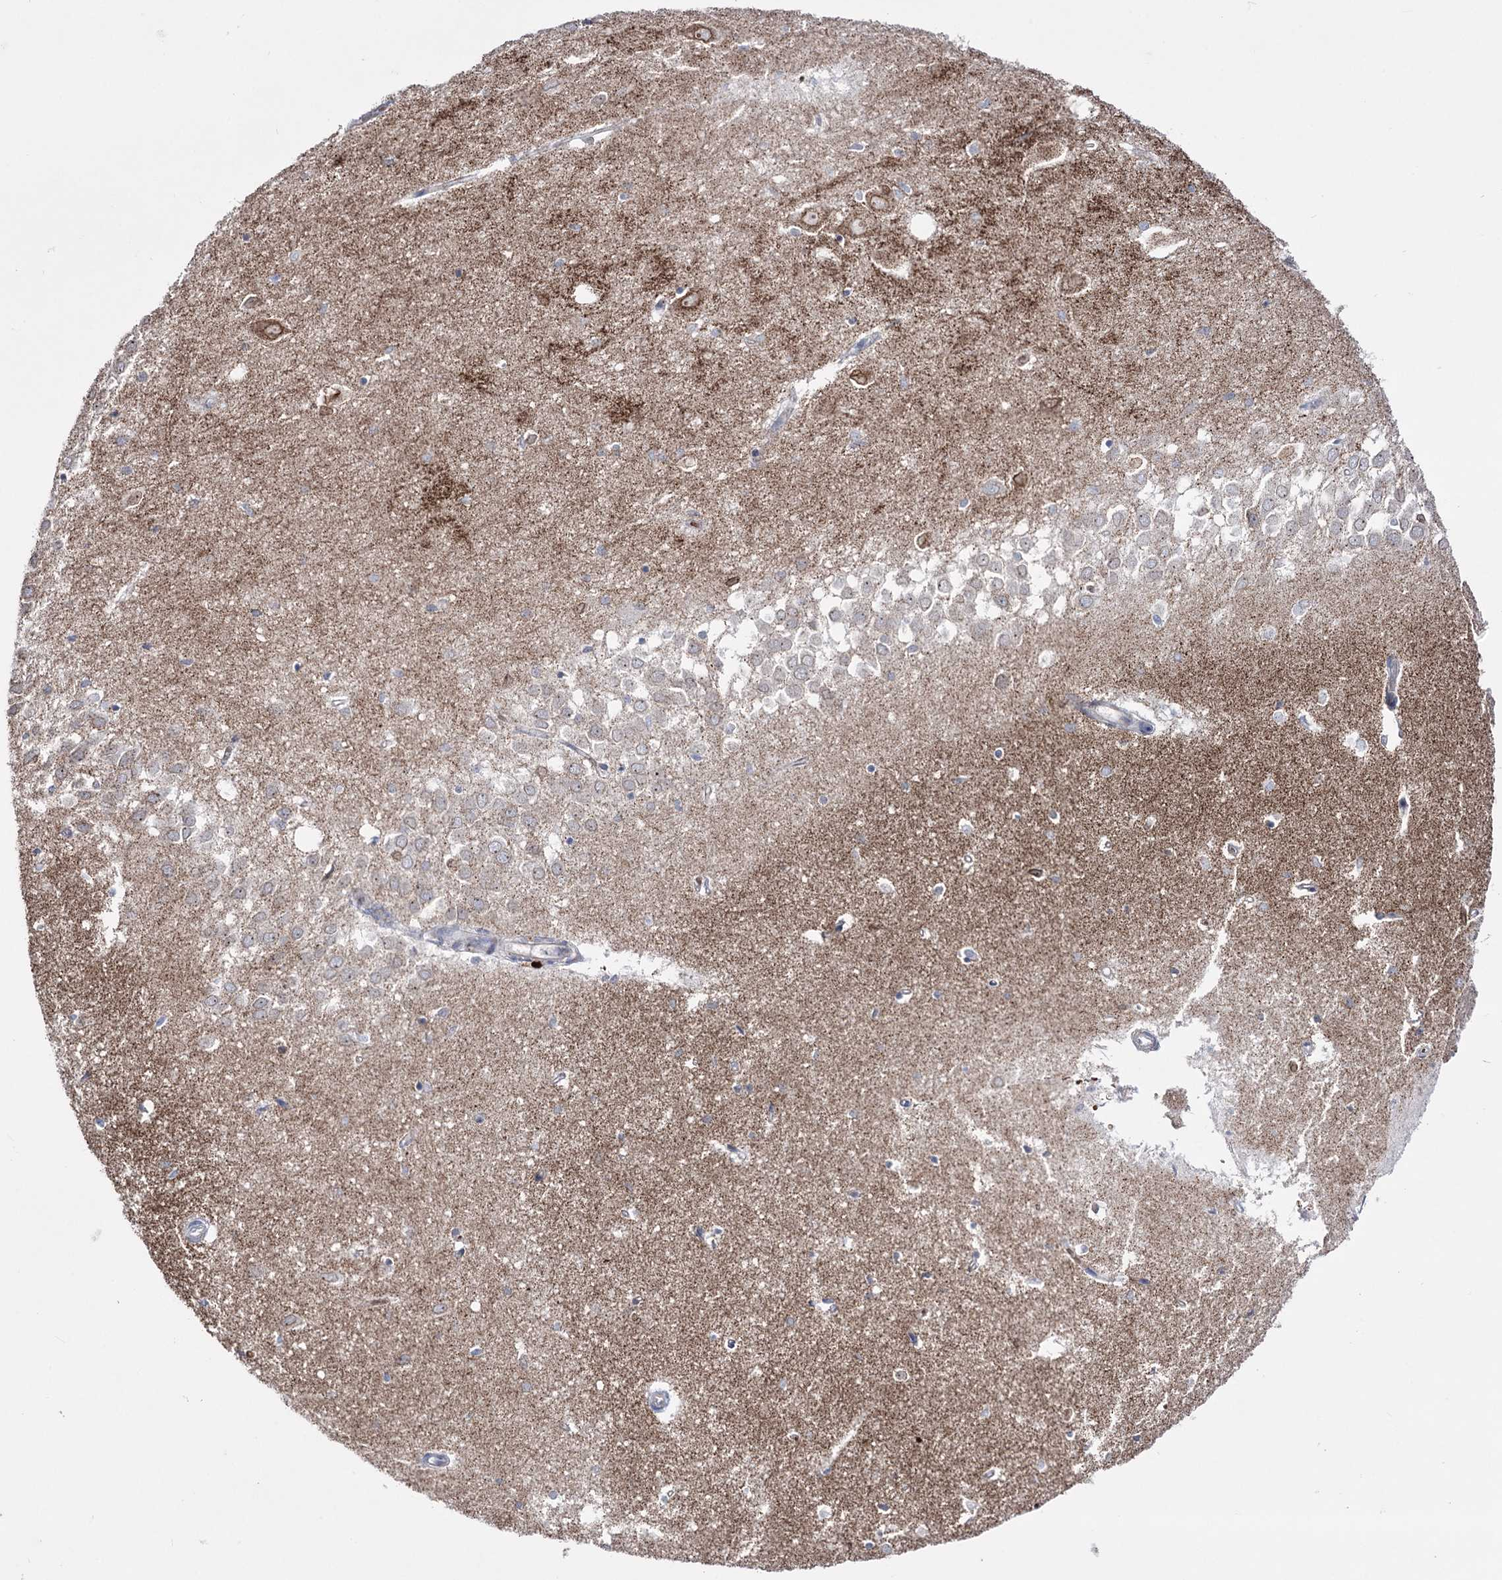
{"staining": {"intensity": "weak", "quantity": "<25%", "location": "cytoplasmic/membranous"}, "tissue": "hippocampus", "cell_type": "Glial cells", "image_type": "normal", "snomed": [{"axis": "morphology", "description": "Normal tissue, NOS"}, {"axis": "topography", "description": "Hippocampus"}], "caption": "Immunohistochemical staining of unremarkable human hippocampus displays no significant expression in glial cells. Brightfield microscopy of immunohistochemistry stained with DAB (3,3'-diaminobenzidine) (brown) and hematoxylin (blue), captured at high magnification.", "gene": "OSBPL5", "patient": {"sex": "female", "age": 64}}